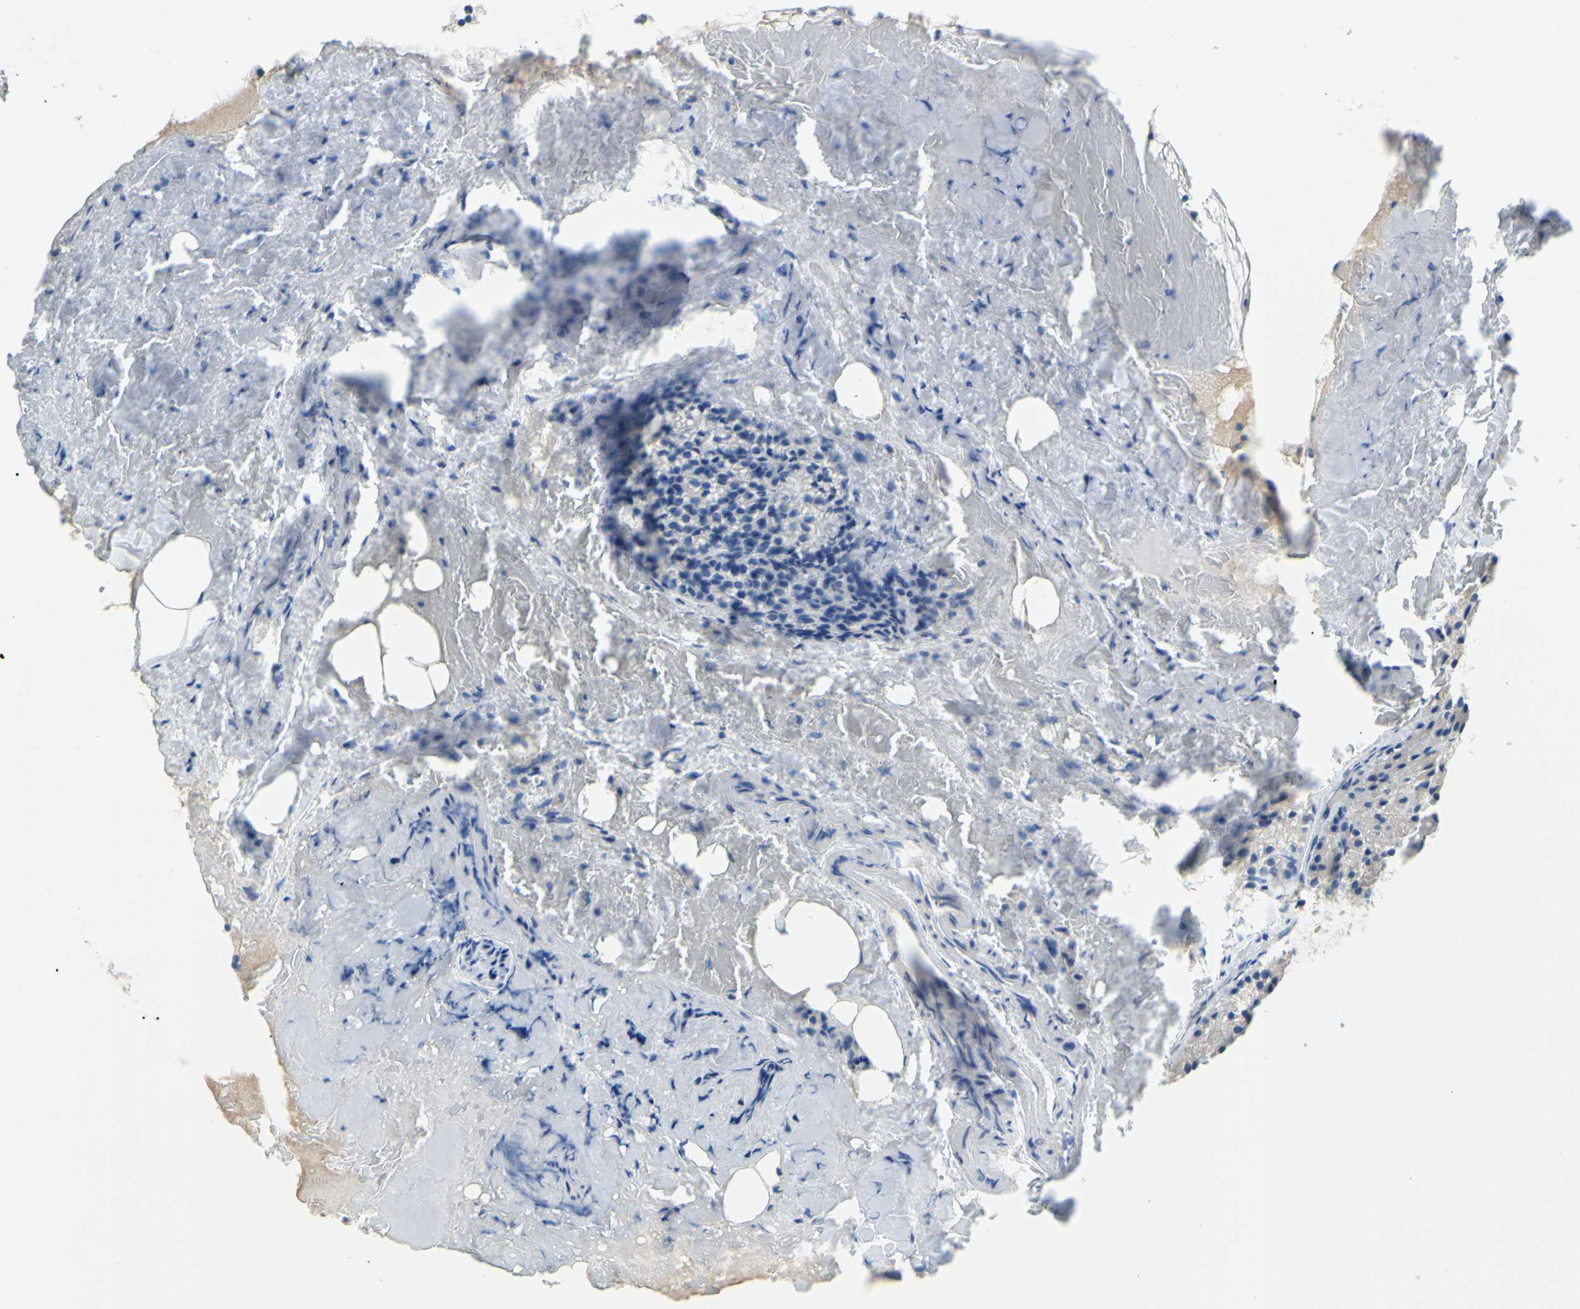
{"staining": {"intensity": "negative", "quantity": "none", "location": "none"}, "tissue": "parathyroid gland", "cell_type": "Glandular cells", "image_type": "normal", "snomed": [{"axis": "morphology", "description": "Normal tissue, NOS"}, {"axis": "morphology", "description": "Hyperplasia, NOS"}, {"axis": "topography", "description": "Parathyroid gland"}], "caption": "Immunohistochemical staining of normal parathyroid gland exhibits no significant staining in glandular cells. The staining is performed using DAB (3,3'-diaminobenzidine) brown chromogen with nuclei counter-stained in using hematoxylin.", "gene": "SLC1A2", "patient": {"sex": "male", "age": 44}}